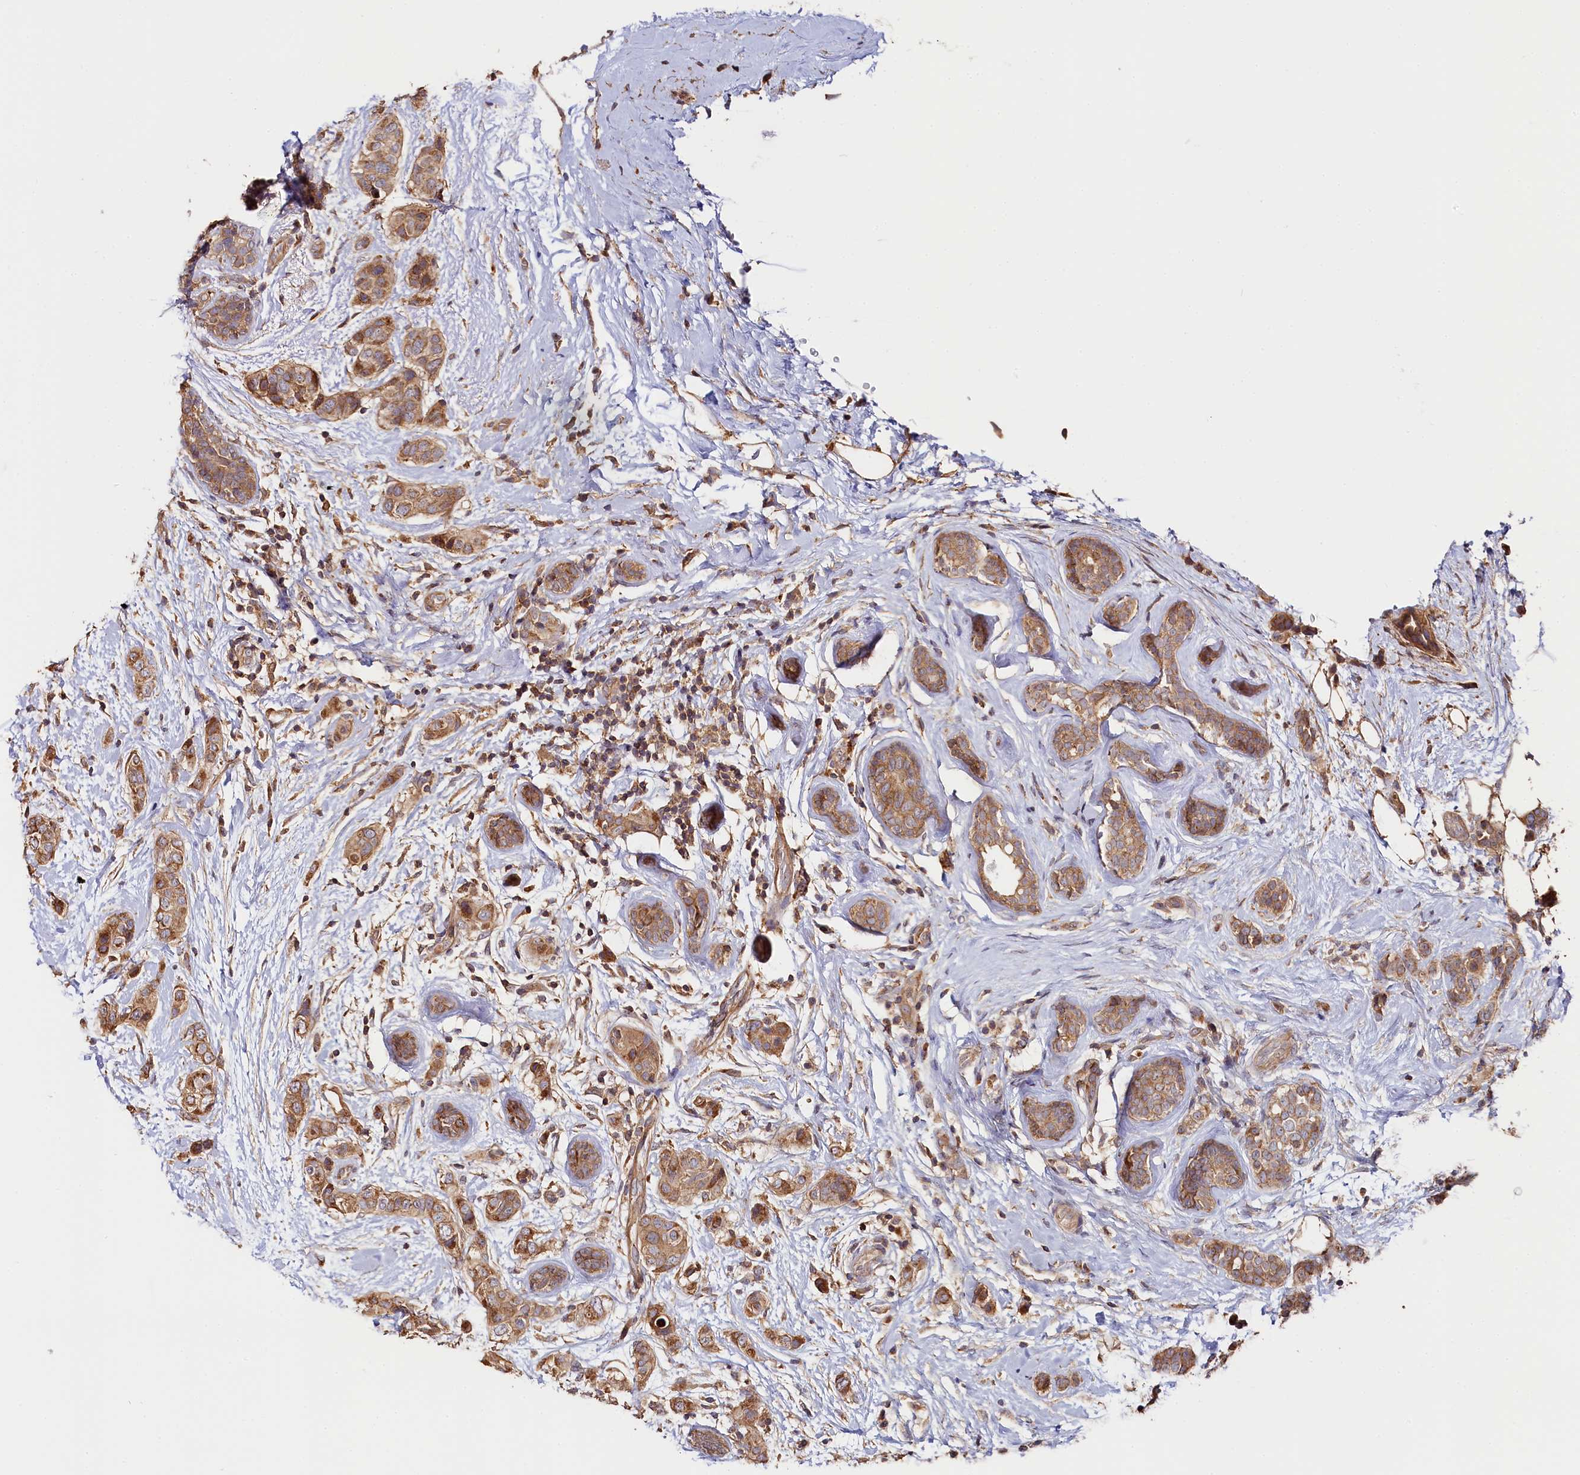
{"staining": {"intensity": "moderate", "quantity": ">75%", "location": "cytoplasmic/membranous"}, "tissue": "breast cancer", "cell_type": "Tumor cells", "image_type": "cancer", "snomed": [{"axis": "morphology", "description": "Lobular carcinoma"}, {"axis": "topography", "description": "Breast"}], "caption": "The histopathology image shows staining of breast lobular carcinoma, revealing moderate cytoplasmic/membranous protein staining (brown color) within tumor cells. Using DAB (3,3'-diaminobenzidine) (brown) and hematoxylin (blue) stains, captured at high magnification using brightfield microscopy.", "gene": "KATNB1", "patient": {"sex": "female", "age": 51}}